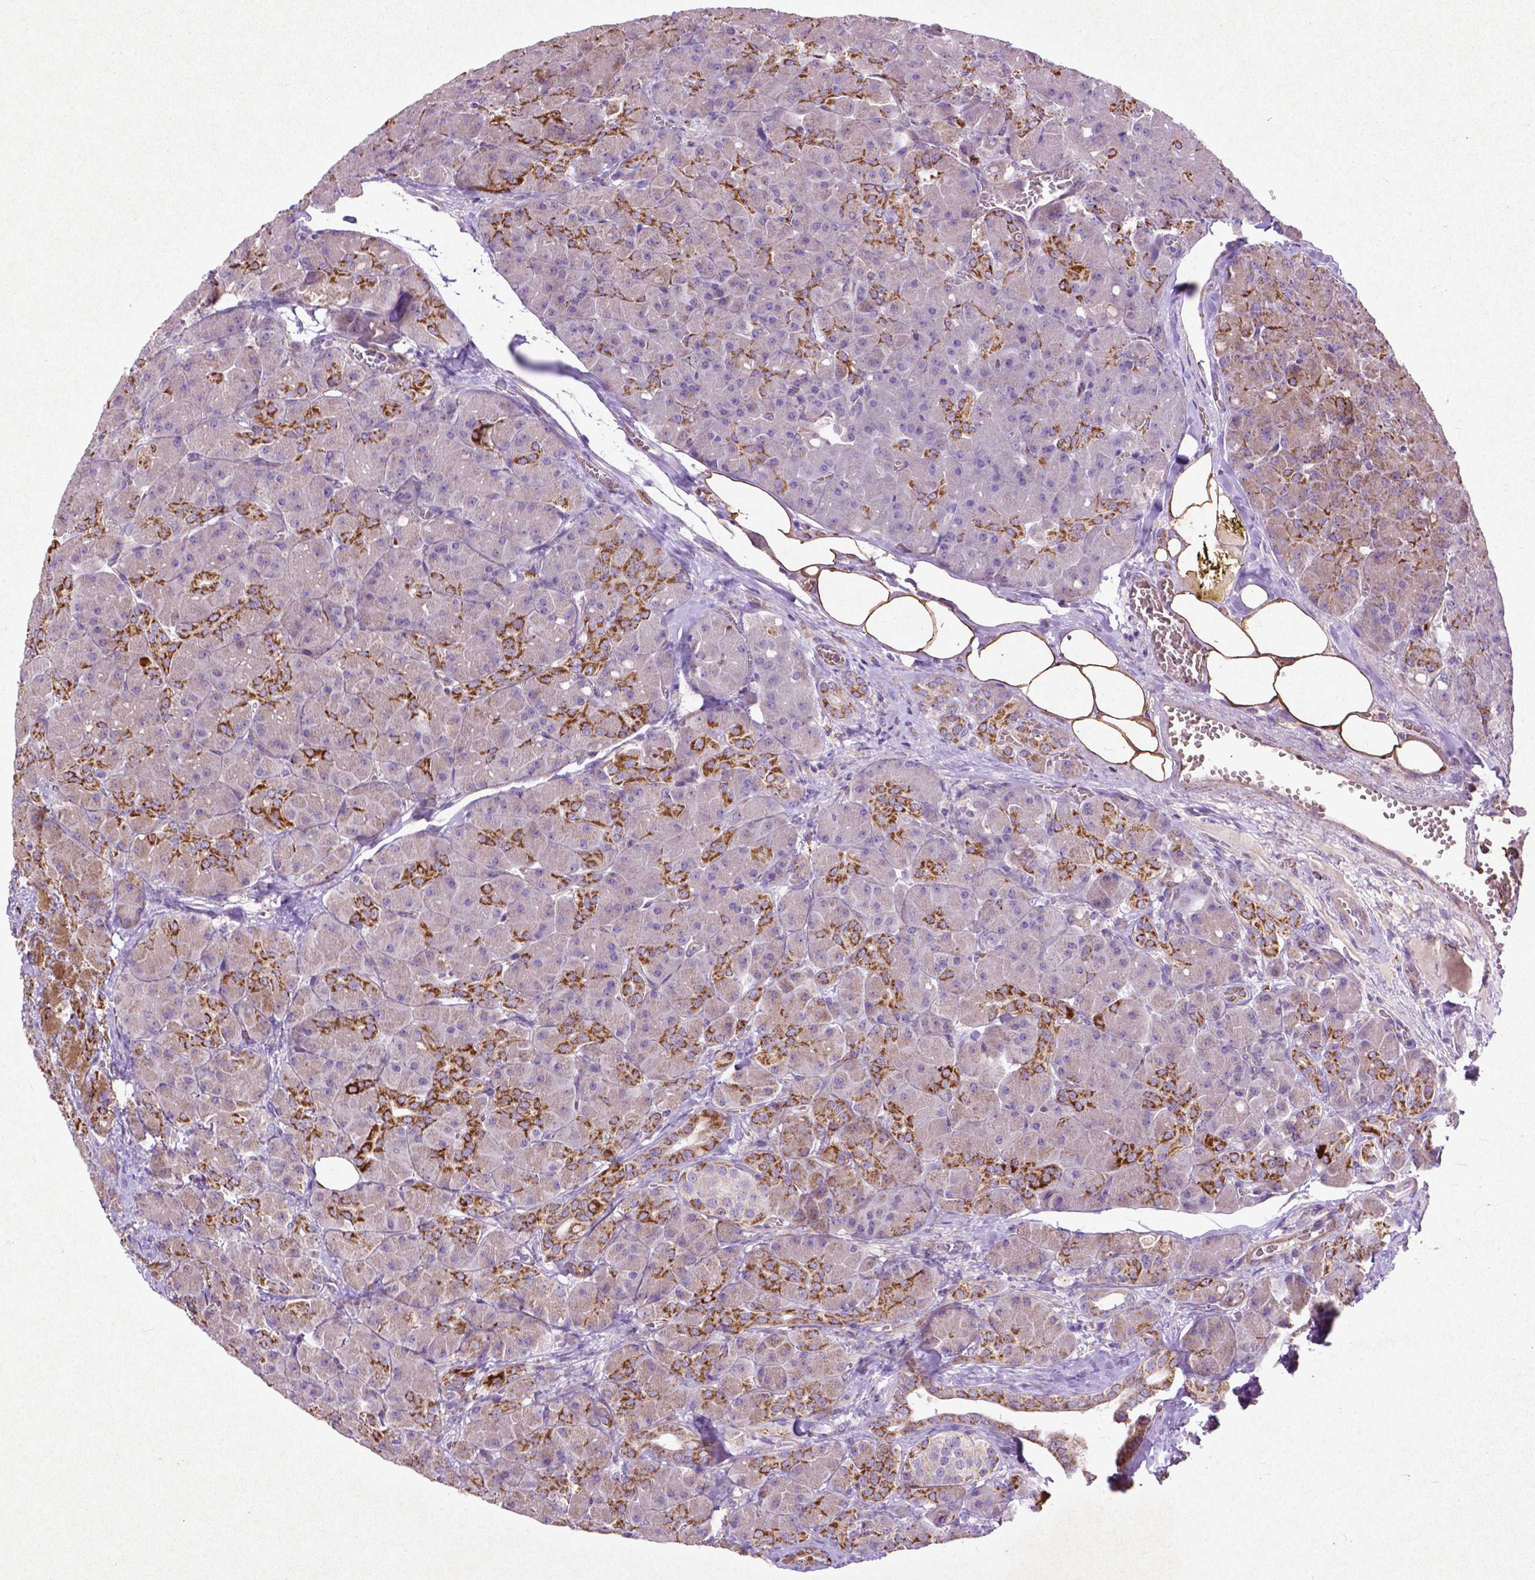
{"staining": {"intensity": "strong", "quantity": "<25%", "location": "cytoplasmic/membranous"}, "tissue": "pancreas", "cell_type": "Exocrine glandular cells", "image_type": "normal", "snomed": [{"axis": "morphology", "description": "Normal tissue, NOS"}, {"axis": "topography", "description": "Pancreas"}], "caption": "The histopathology image reveals staining of normal pancreas, revealing strong cytoplasmic/membranous protein expression (brown color) within exocrine glandular cells.", "gene": "THEGL", "patient": {"sex": "male", "age": 55}}